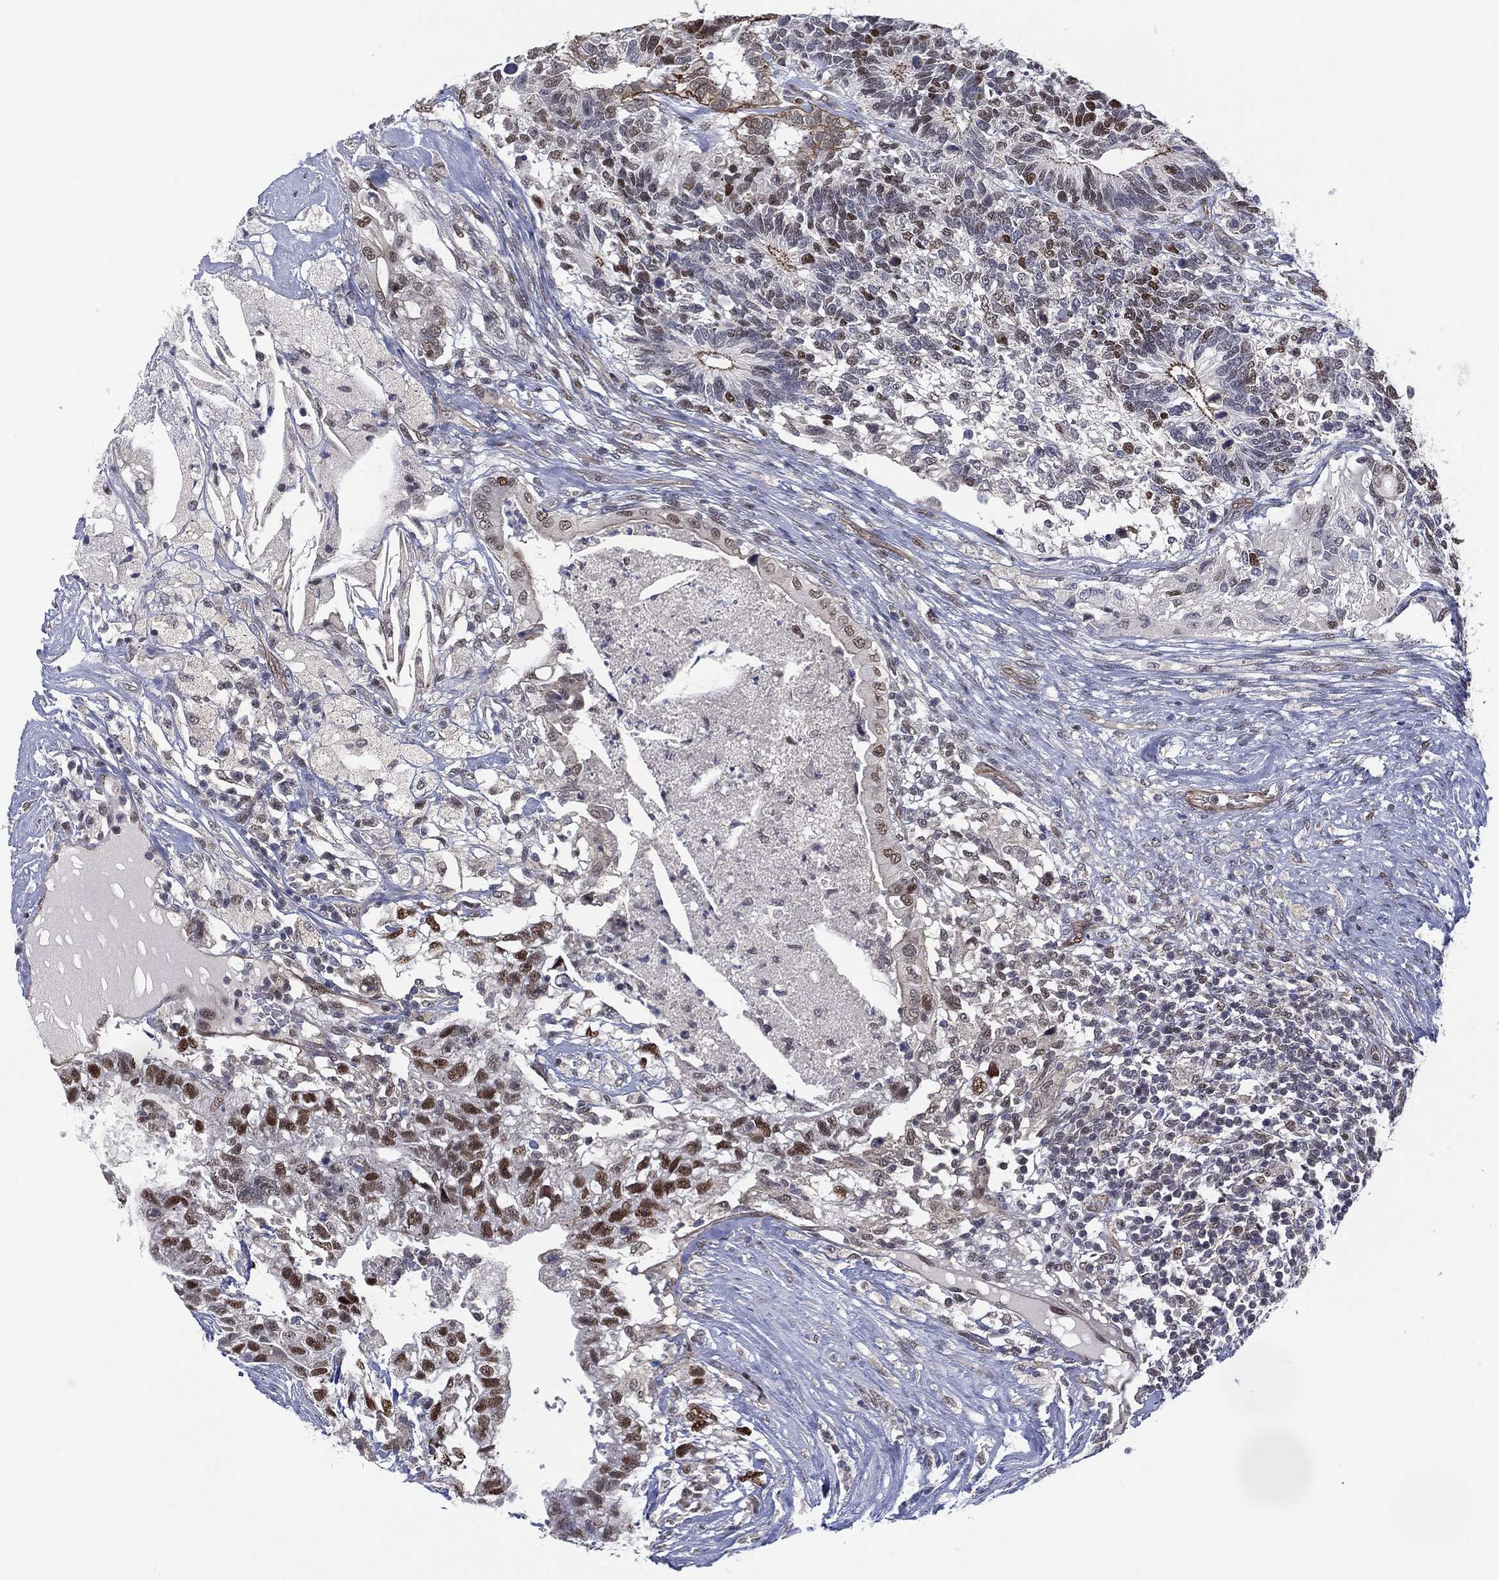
{"staining": {"intensity": "strong", "quantity": "<25%", "location": "nuclear"}, "tissue": "testis cancer", "cell_type": "Tumor cells", "image_type": "cancer", "snomed": [{"axis": "morphology", "description": "Seminoma, NOS"}, {"axis": "morphology", "description": "Carcinoma, Embryonal, NOS"}, {"axis": "topography", "description": "Testis"}], "caption": "Immunohistochemistry photomicrograph of testis seminoma stained for a protein (brown), which demonstrates medium levels of strong nuclear staining in approximately <25% of tumor cells.", "gene": "GSE1", "patient": {"sex": "male", "age": 41}}